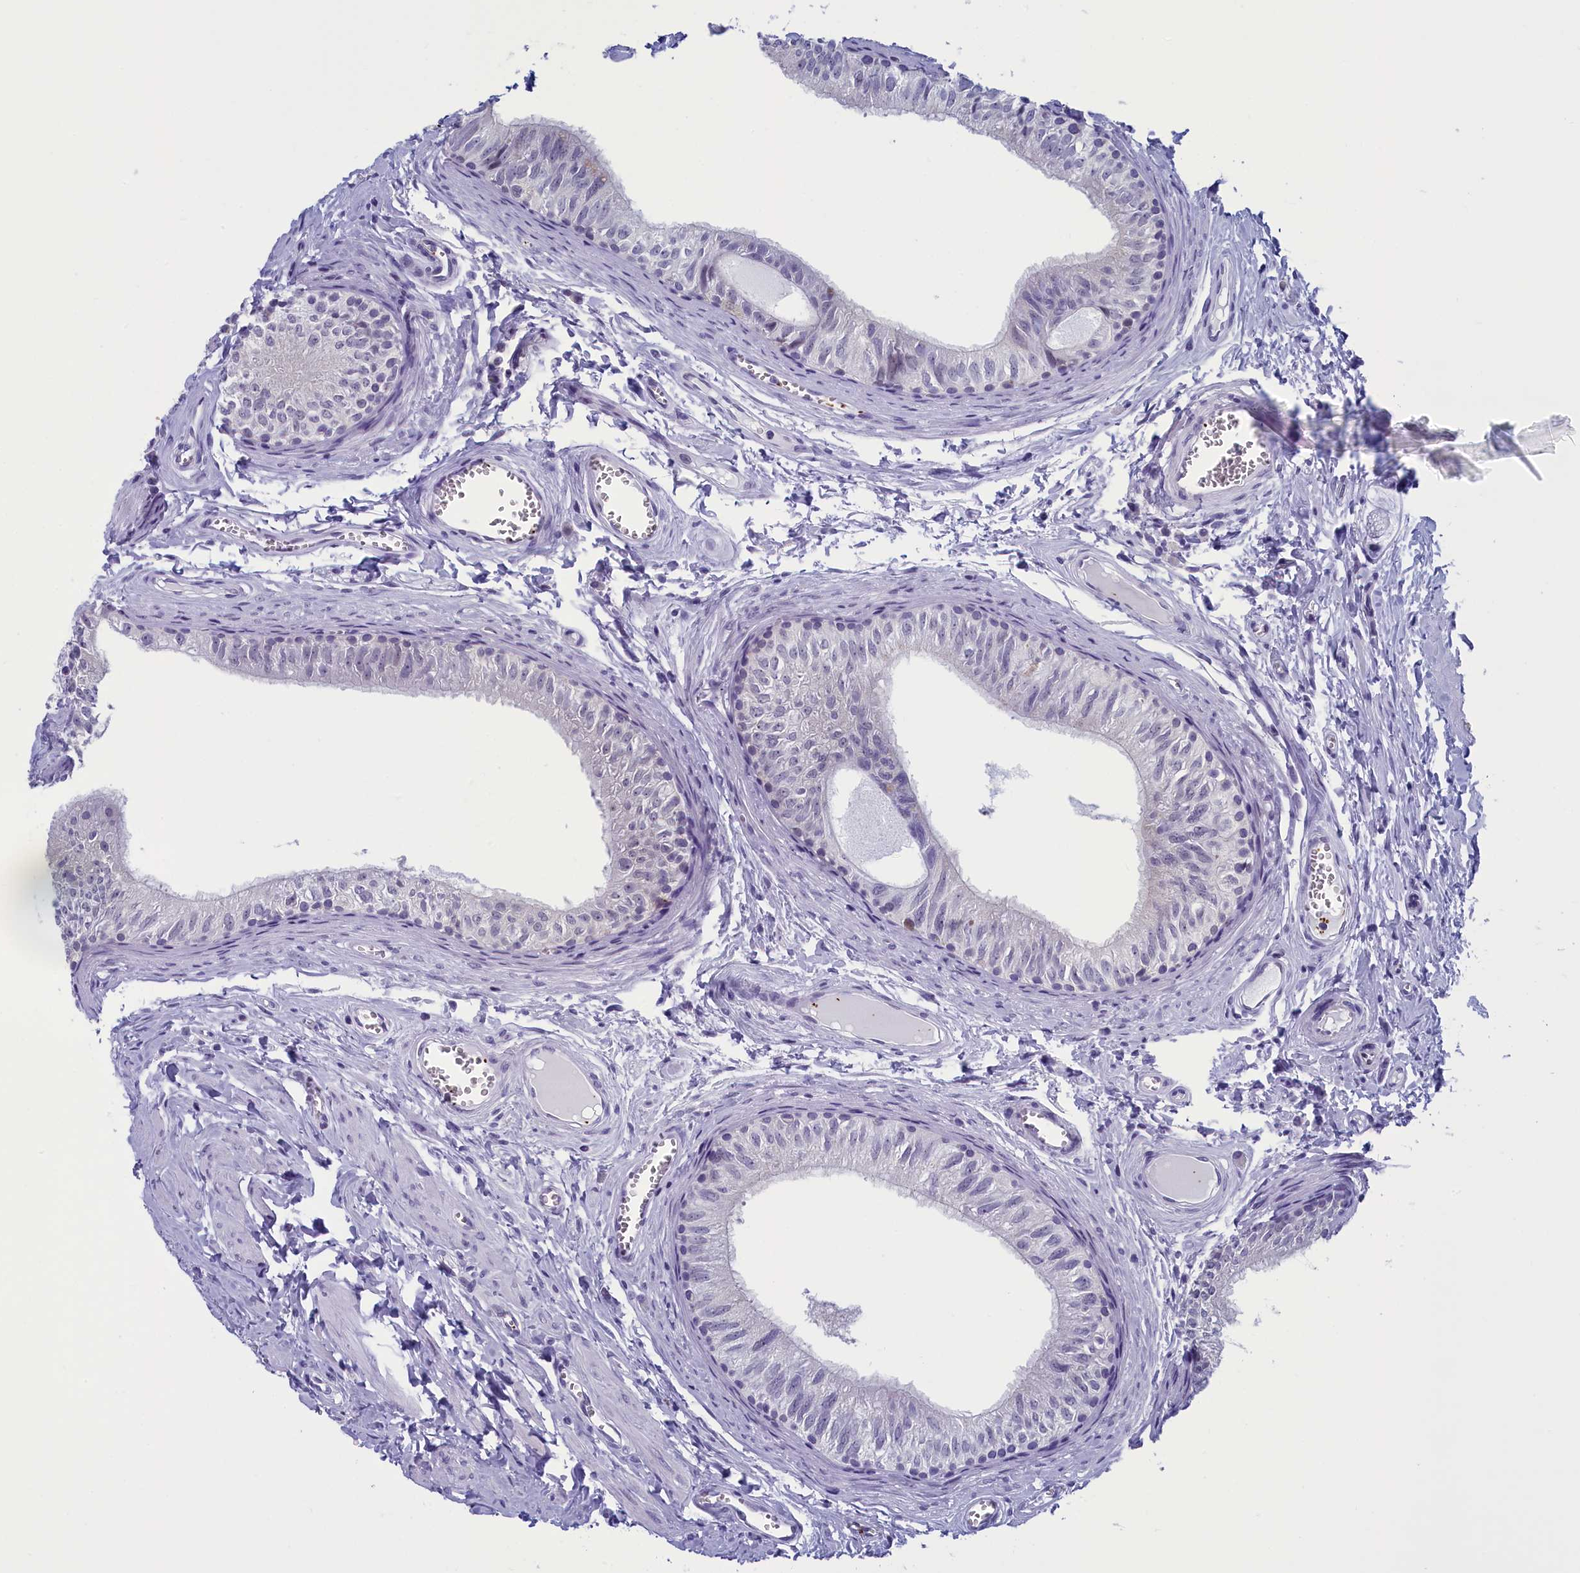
{"staining": {"intensity": "negative", "quantity": "none", "location": "none"}, "tissue": "epididymis", "cell_type": "Glandular cells", "image_type": "normal", "snomed": [{"axis": "morphology", "description": "Normal tissue, NOS"}, {"axis": "topography", "description": "Epididymis"}], "caption": "This is an immunohistochemistry (IHC) photomicrograph of normal human epididymis. There is no expression in glandular cells.", "gene": "AIFM2", "patient": {"sex": "male", "age": 42}}